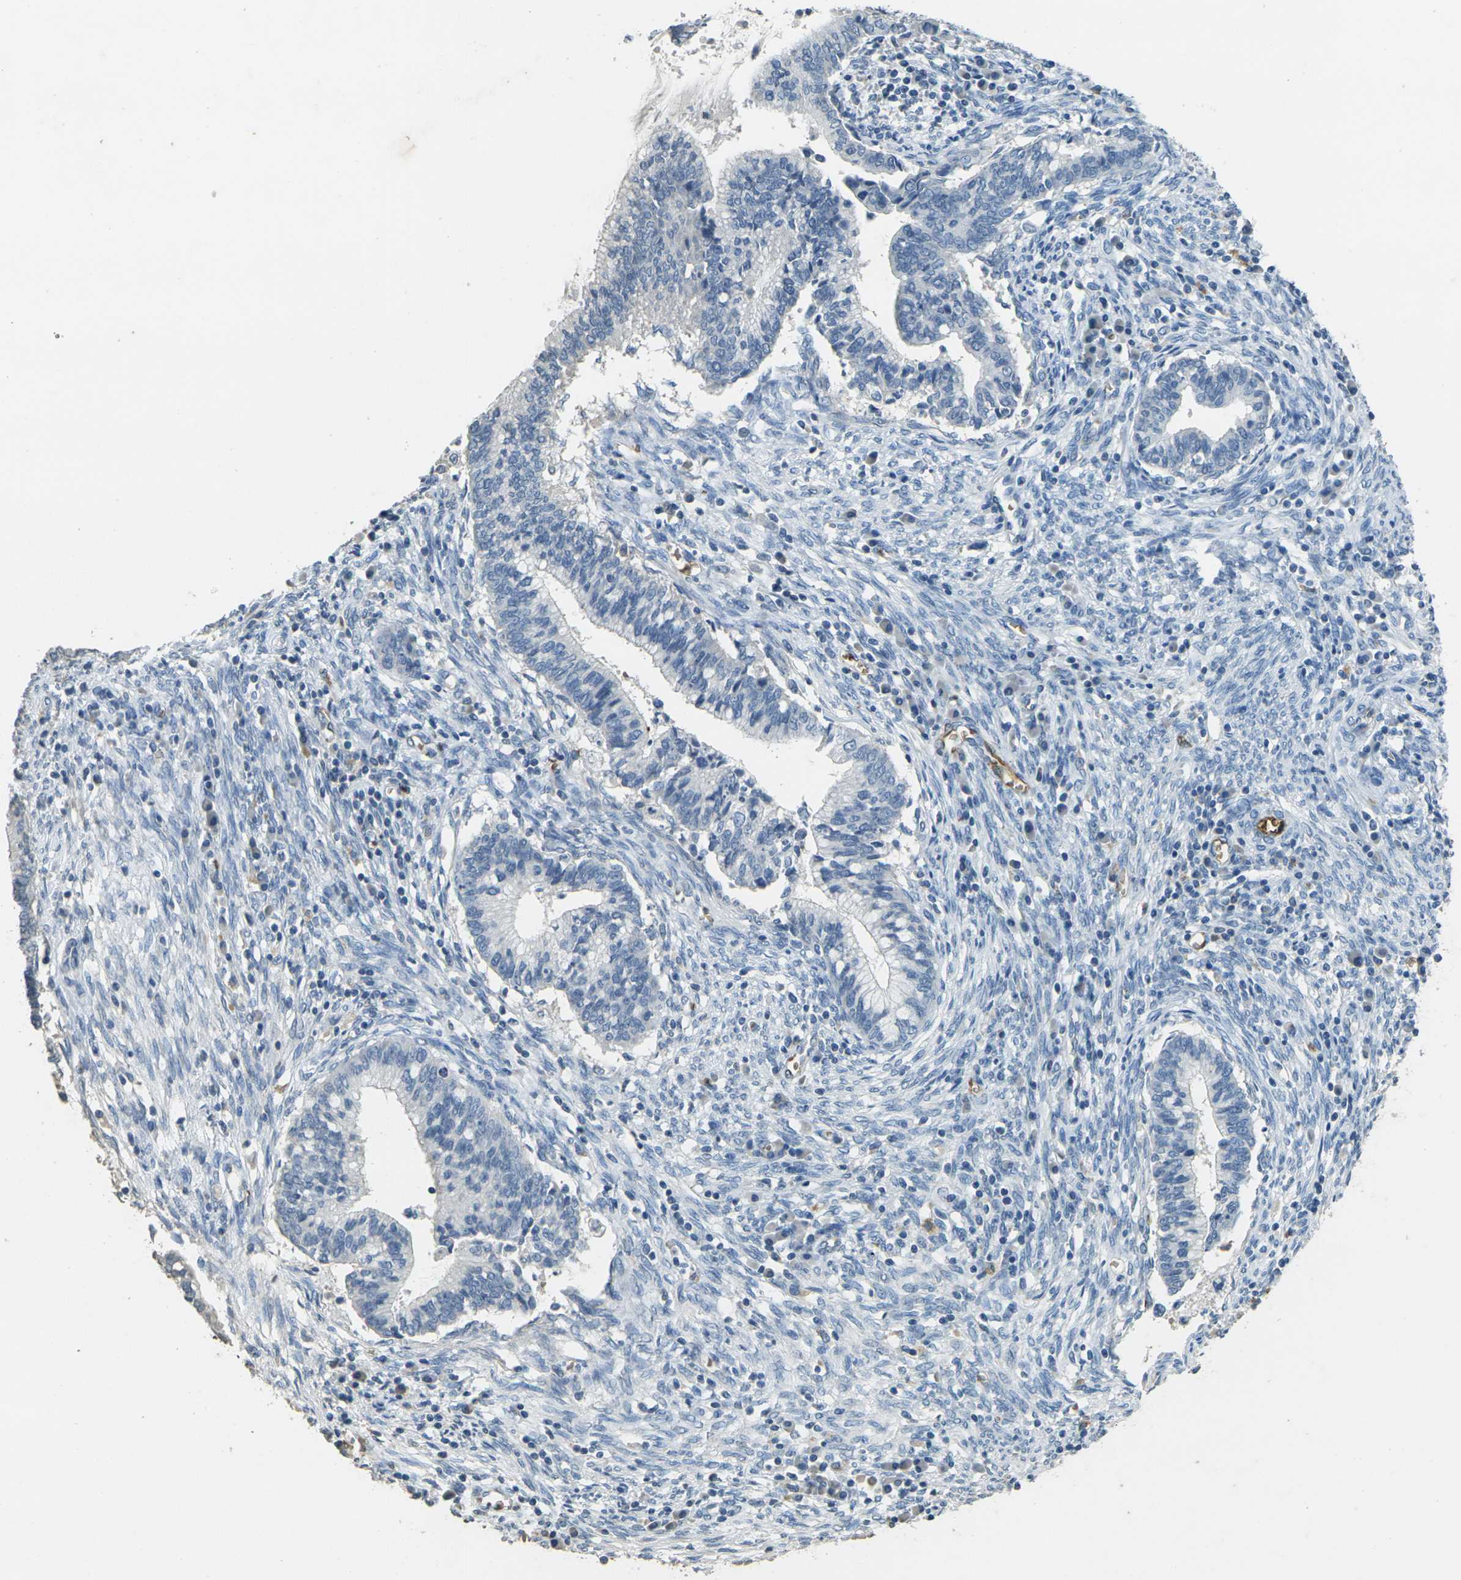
{"staining": {"intensity": "negative", "quantity": "none", "location": "none"}, "tissue": "cervical cancer", "cell_type": "Tumor cells", "image_type": "cancer", "snomed": [{"axis": "morphology", "description": "Adenocarcinoma, NOS"}, {"axis": "topography", "description": "Cervix"}], "caption": "The IHC histopathology image has no significant staining in tumor cells of cervical adenocarcinoma tissue. Brightfield microscopy of IHC stained with DAB (3,3'-diaminobenzidine) (brown) and hematoxylin (blue), captured at high magnification.", "gene": "HBB", "patient": {"sex": "female", "age": 44}}